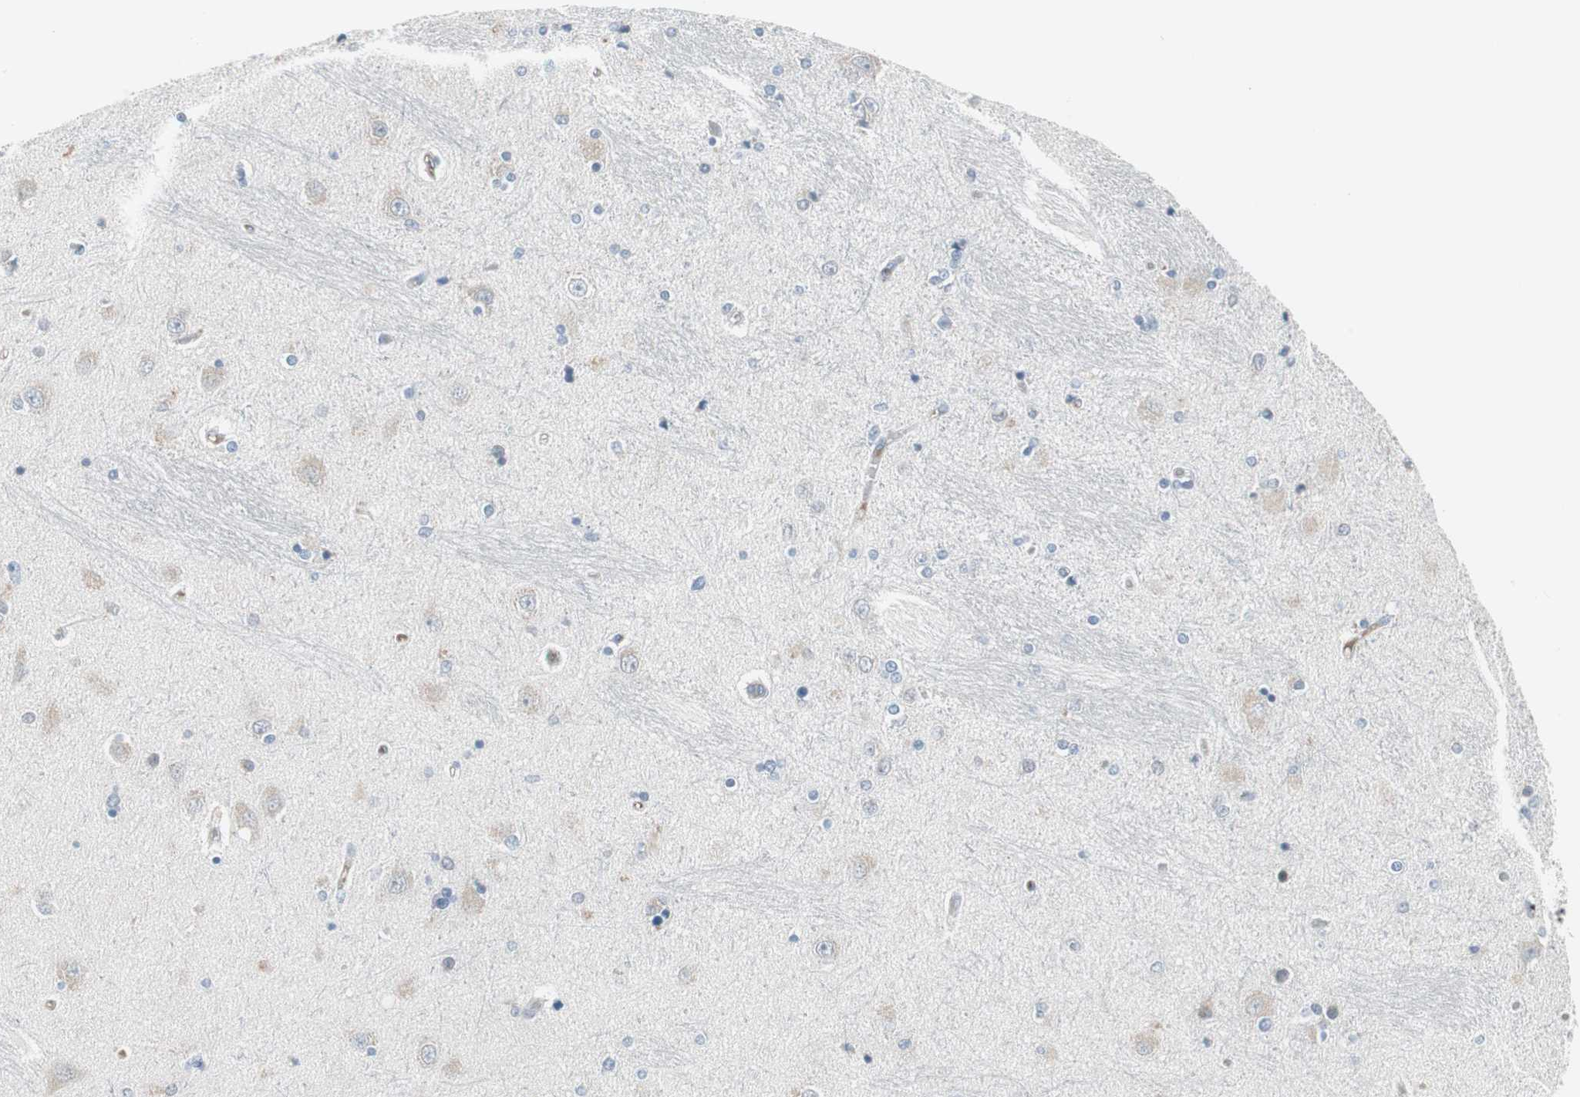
{"staining": {"intensity": "weak", "quantity": "25%-75%", "location": "cytoplasmic/membranous"}, "tissue": "hippocampus", "cell_type": "Glial cells", "image_type": "normal", "snomed": [{"axis": "morphology", "description": "Normal tissue, NOS"}, {"axis": "topography", "description": "Hippocampus"}], "caption": "Immunohistochemical staining of unremarkable hippocampus reveals 25%-75% levels of weak cytoplasmic/membranous protein expression in about 25%-75% of glial cells.", "gene": "ZSCAN32", "patient": {"sex": "female", "age": 54}}